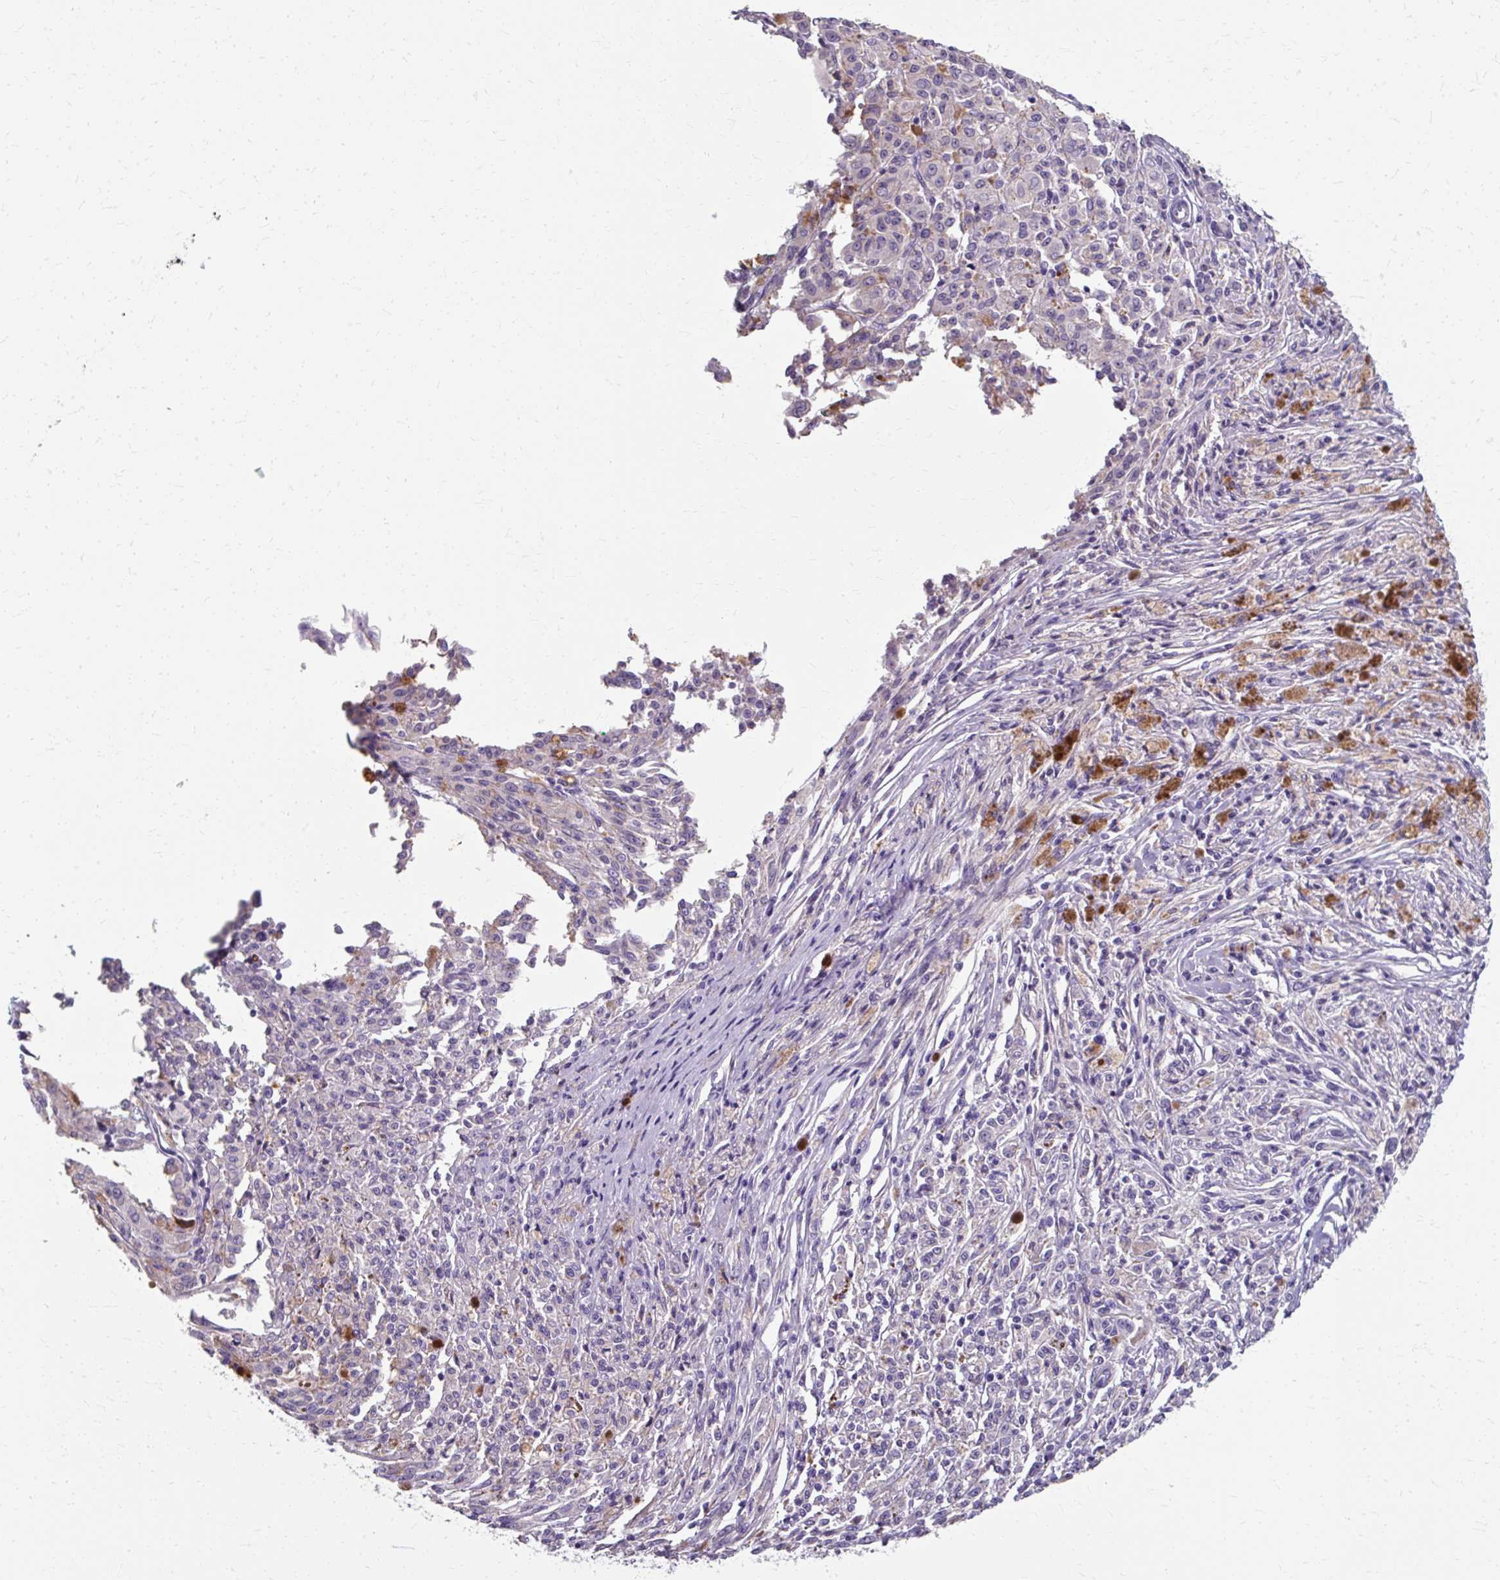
{"staining": {"intensity": "negative", "quantity": "none", "location": "none"}, "tissue": "melanoma", "cell_type": "Tumor cells", "image_type": "cancer", "snomed": [{"axis": "morphology", "description": "Malignant melanoma, NOS"}, {"axis": "topography", "description": "Skin"}], "caption": "Immunohistochemistry image of neoplastic tissue: malignant melanoma stained with DAB exhibits no significant protein staining in tumor cells.", "gene": "KLHL24", "patient": {"sex": "female", "age": 52}}